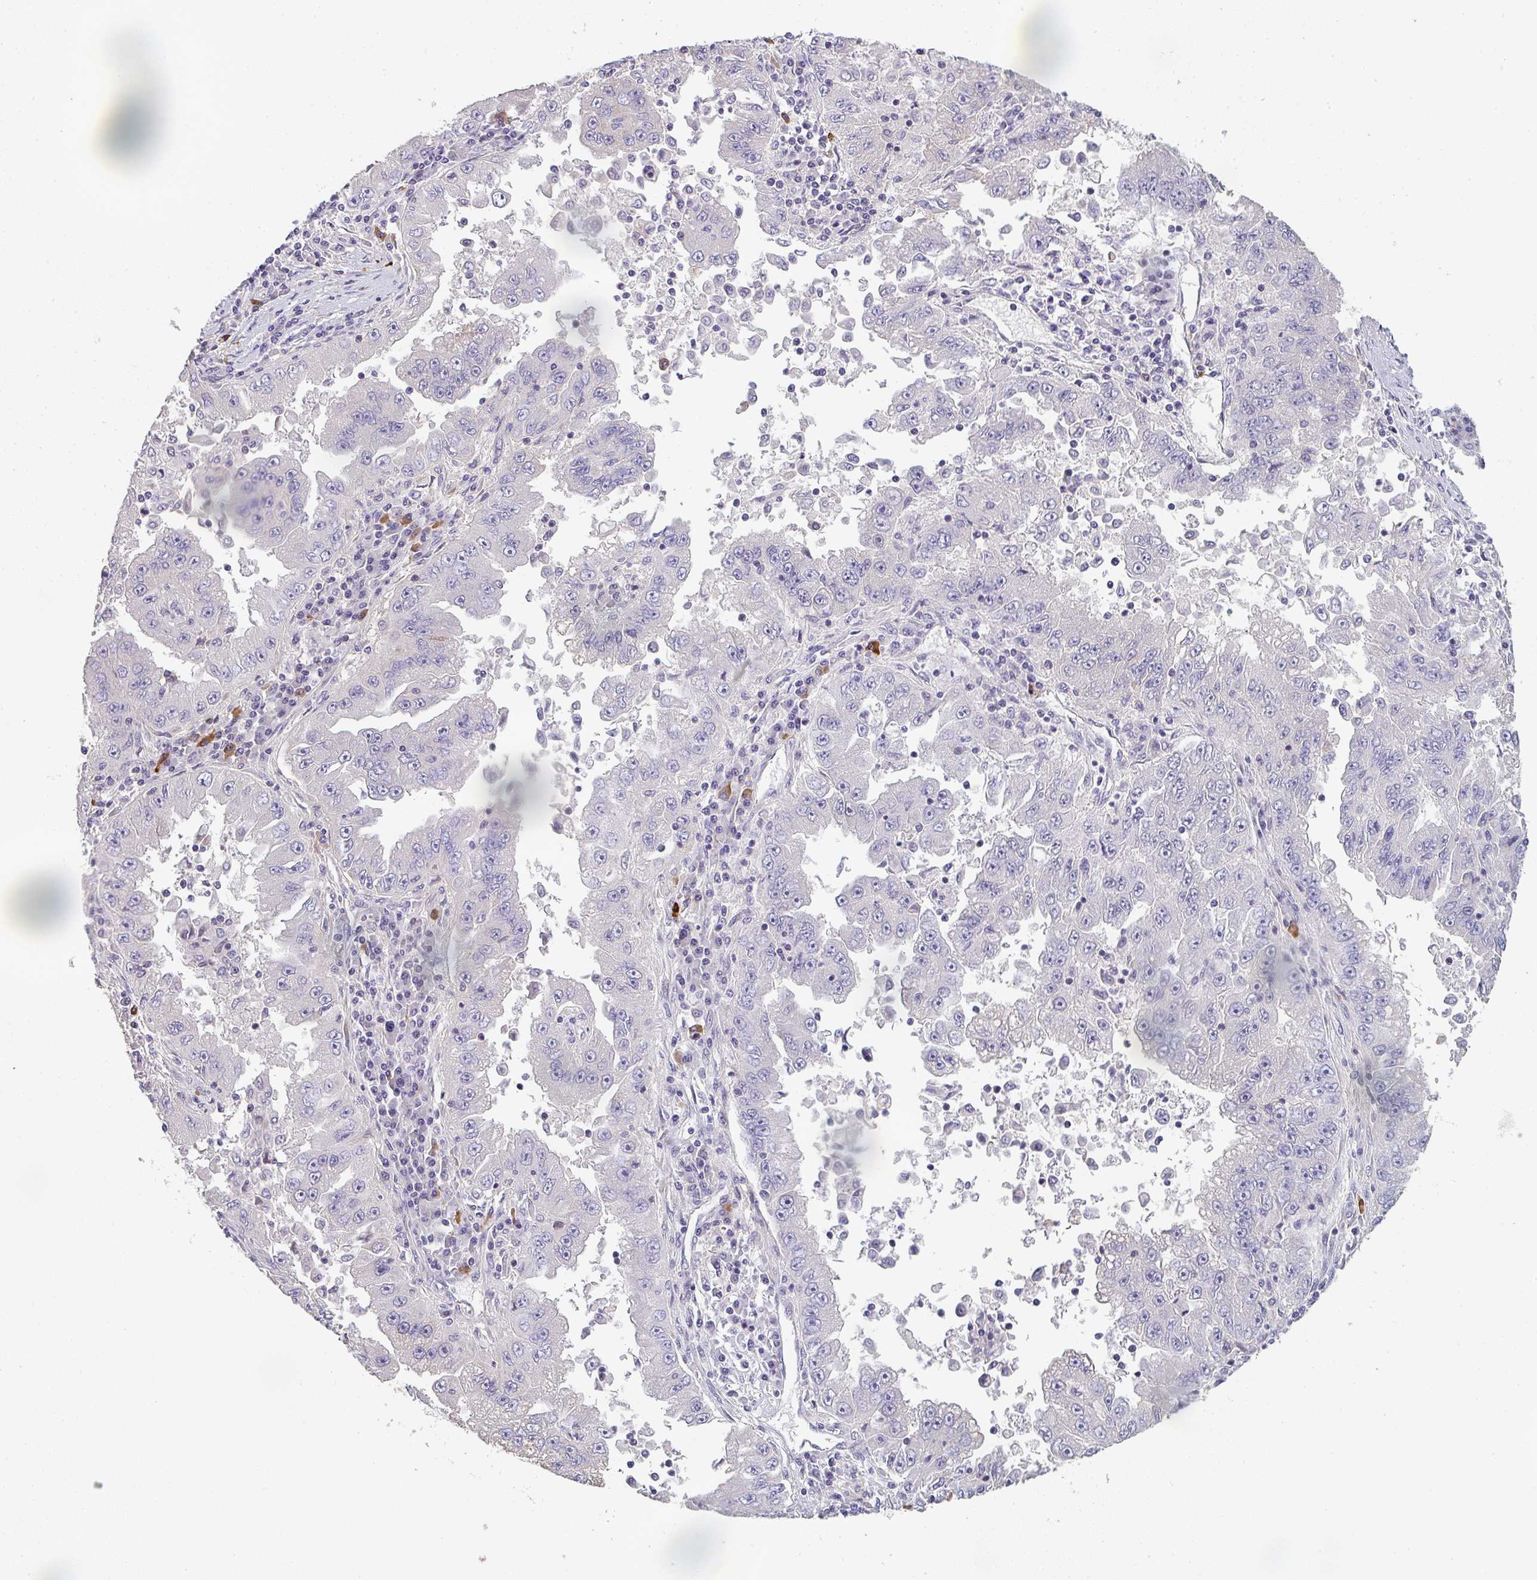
{"staining": {"intensity": "negative", "quantity": "none", "location": "none"}, "tissue": "lung cancer", "cell_type": "Tumor cells", "image_type": "cancer", "snomed": [{"axis": "morphology", "description": "Adenocarcinoma, NOS"}, {"axis": "morphology", "description": "Adenocarcinoma primary or metastatic"}, {"axis": "topography", "description": "Lung"}], "caption": "A high-resolution micrograph shows immunohistochemistry (IHC) staining of lung adenocarcinoma primary or metastatic, which exhibits no significant staining in tumor cells. (DAB IHC, high magnification).", "gene": "TNFRSF10A", "patient": {"sex": "male", "age": 74}}